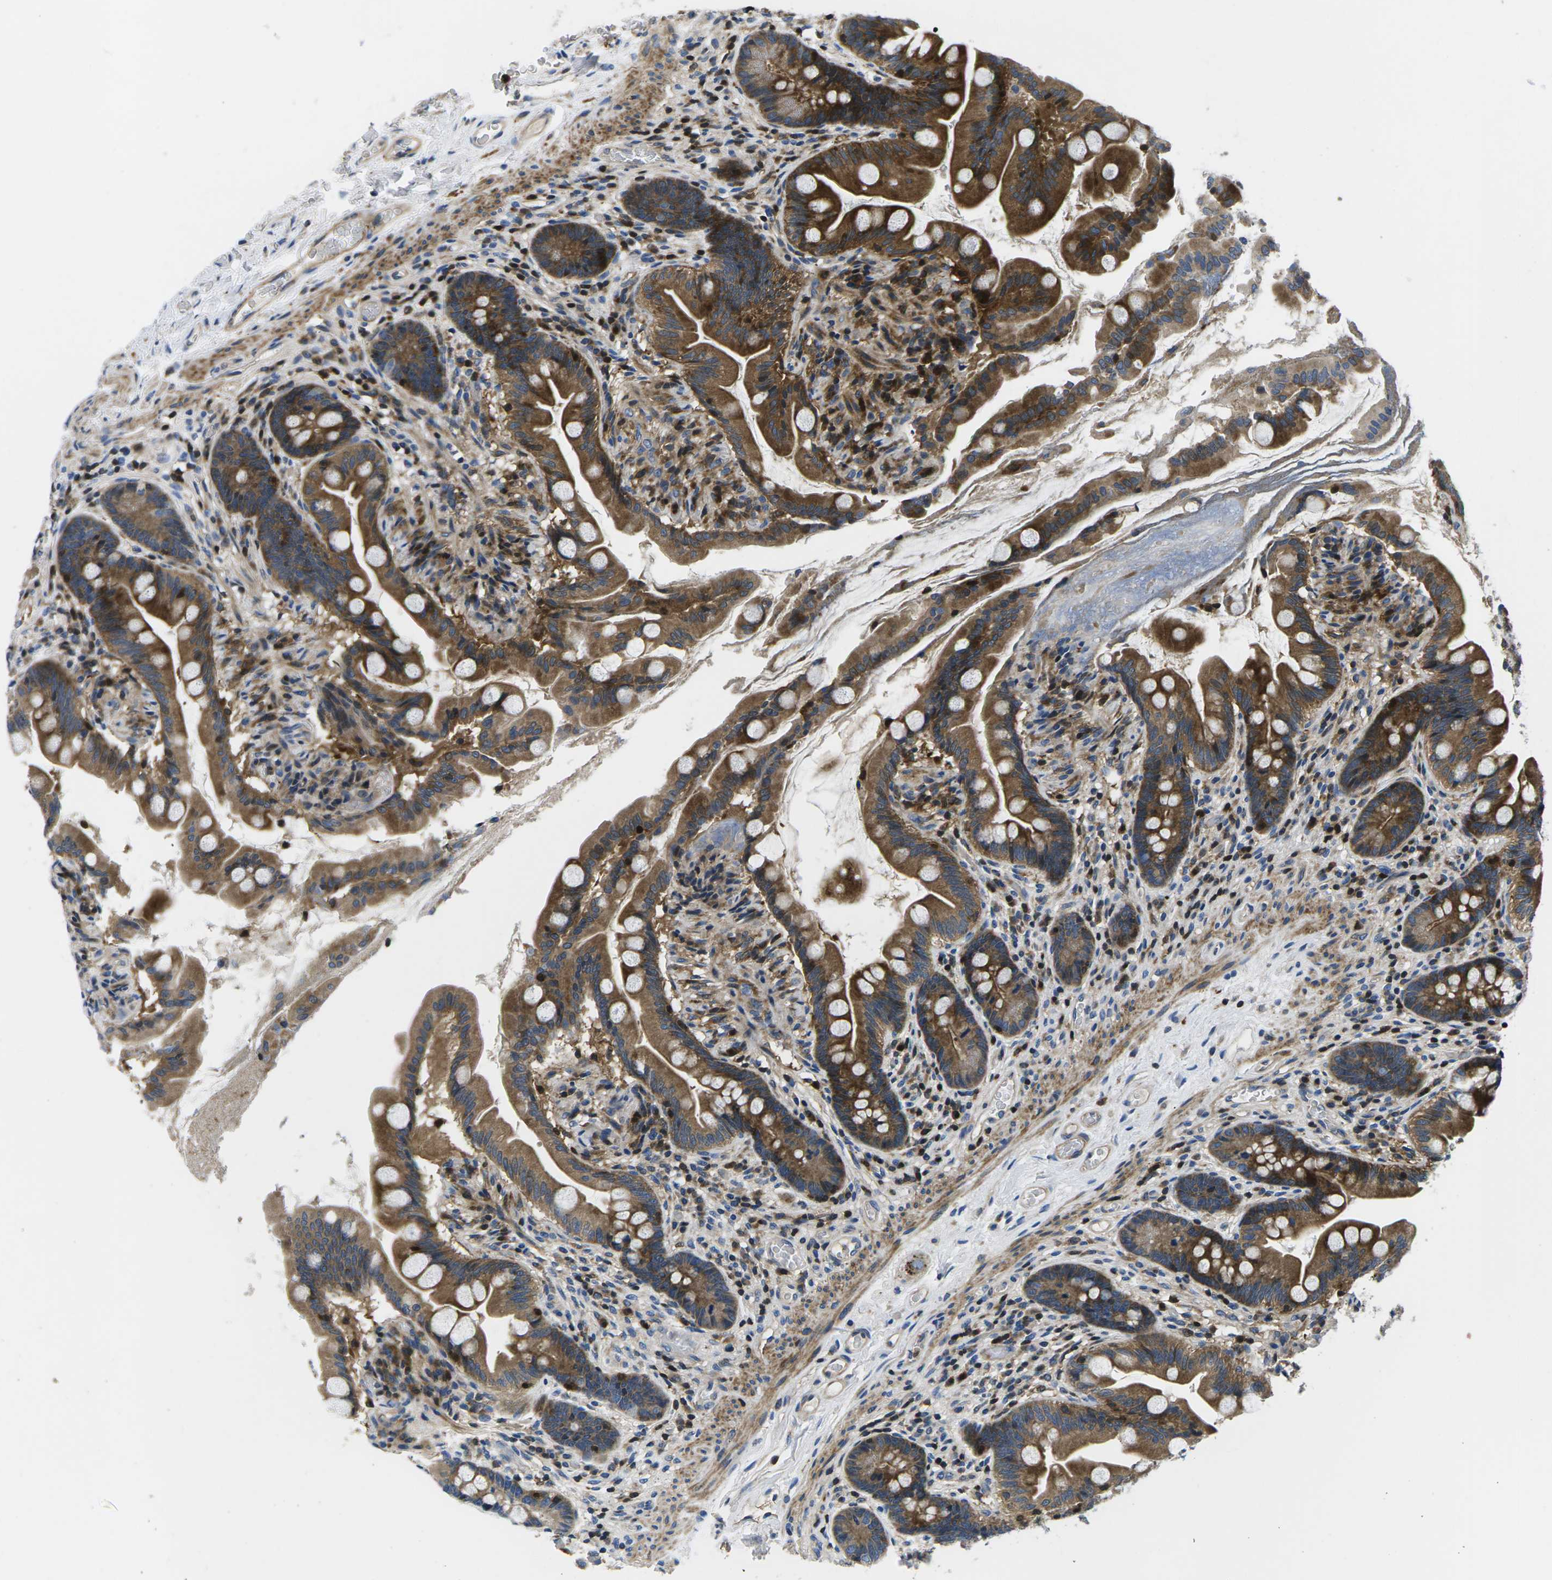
{"staining": {"intensity": "strong", "quantity": ">75%", "location": "cytoplasmic/membranous"}, "tissue": "small intestine", "cell_type": "Glandular cells", "image_type": "normal", "snomed": [{"axis": "morphology", "description": "Normal tissue, NOS"}, {"axis": "topography", "description": "Small intestine"}], "caption": "Approximately >75% of glandular cells in unremarkable small intestine demonstrate strong cytoplasmic/membranous protein expression as visualized by brown immunohistochemical staining.", "gene": "PLCE1", "patient": {"sex": "female", "age": 56}}